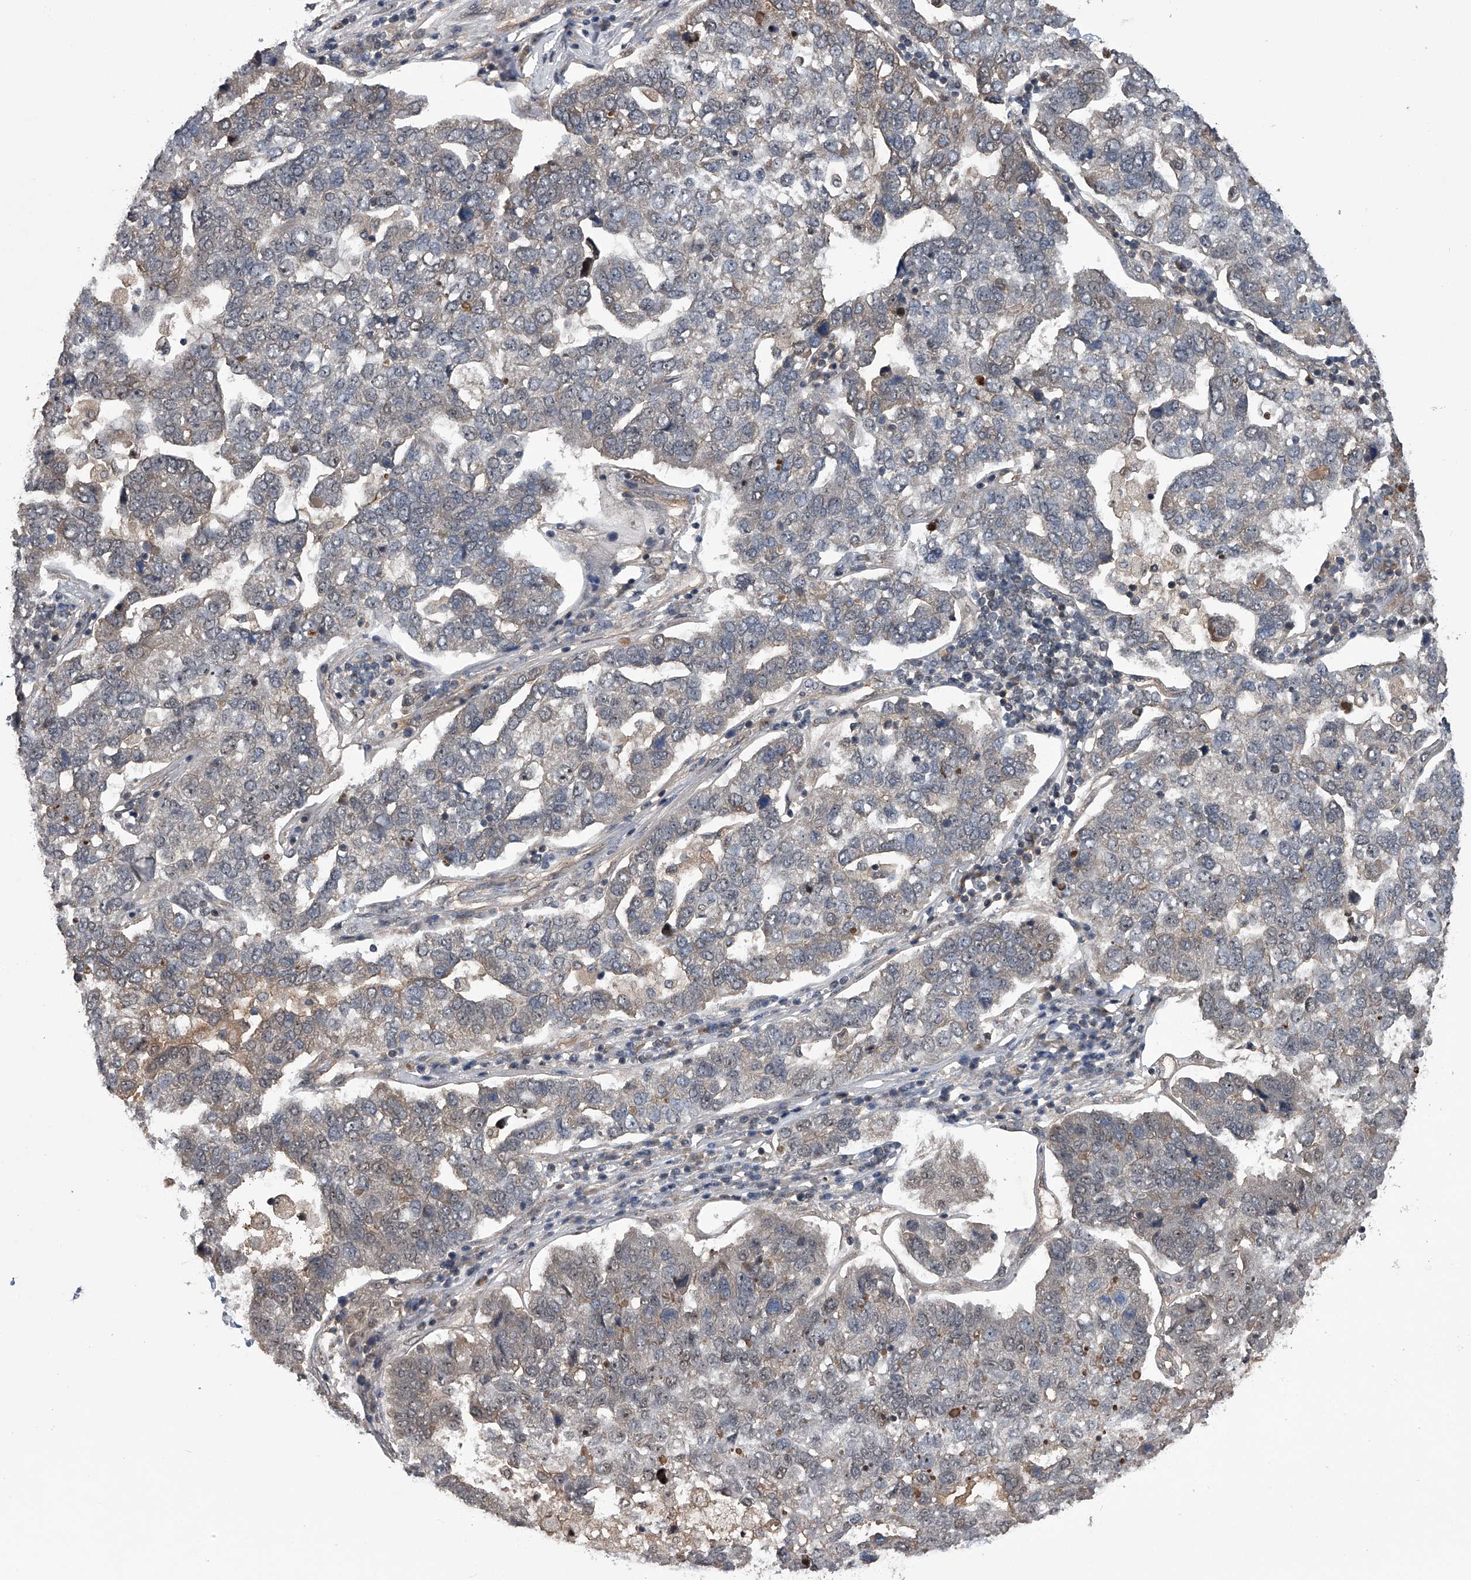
{"staining": {"intensity": "negative", "quantity": "none", "location": "none"}, "tissue": "pancreatic cancer", "cell_type": "Tumor cells", "image_type": "cancer", "snomed": [{"axis": "morphology", "description": "Adenocarcinoma, NOS"}, {"axis": "topography", "description": "Pancreas"}], "caption": "An immunohistochemistry (IHC) photomicrograph of pancreatic adenocarcinoma is shown. There is no staining in tumor cells of pancreatic adenocarcinoma. The staining was performed using DAB to visualize the protein expression in brown, while the nuclei were stained in blue with hematoxylin (Magnification: 20x).", "gene": "SLC12A8", "patient": {"sex": "female", "age": 61}}